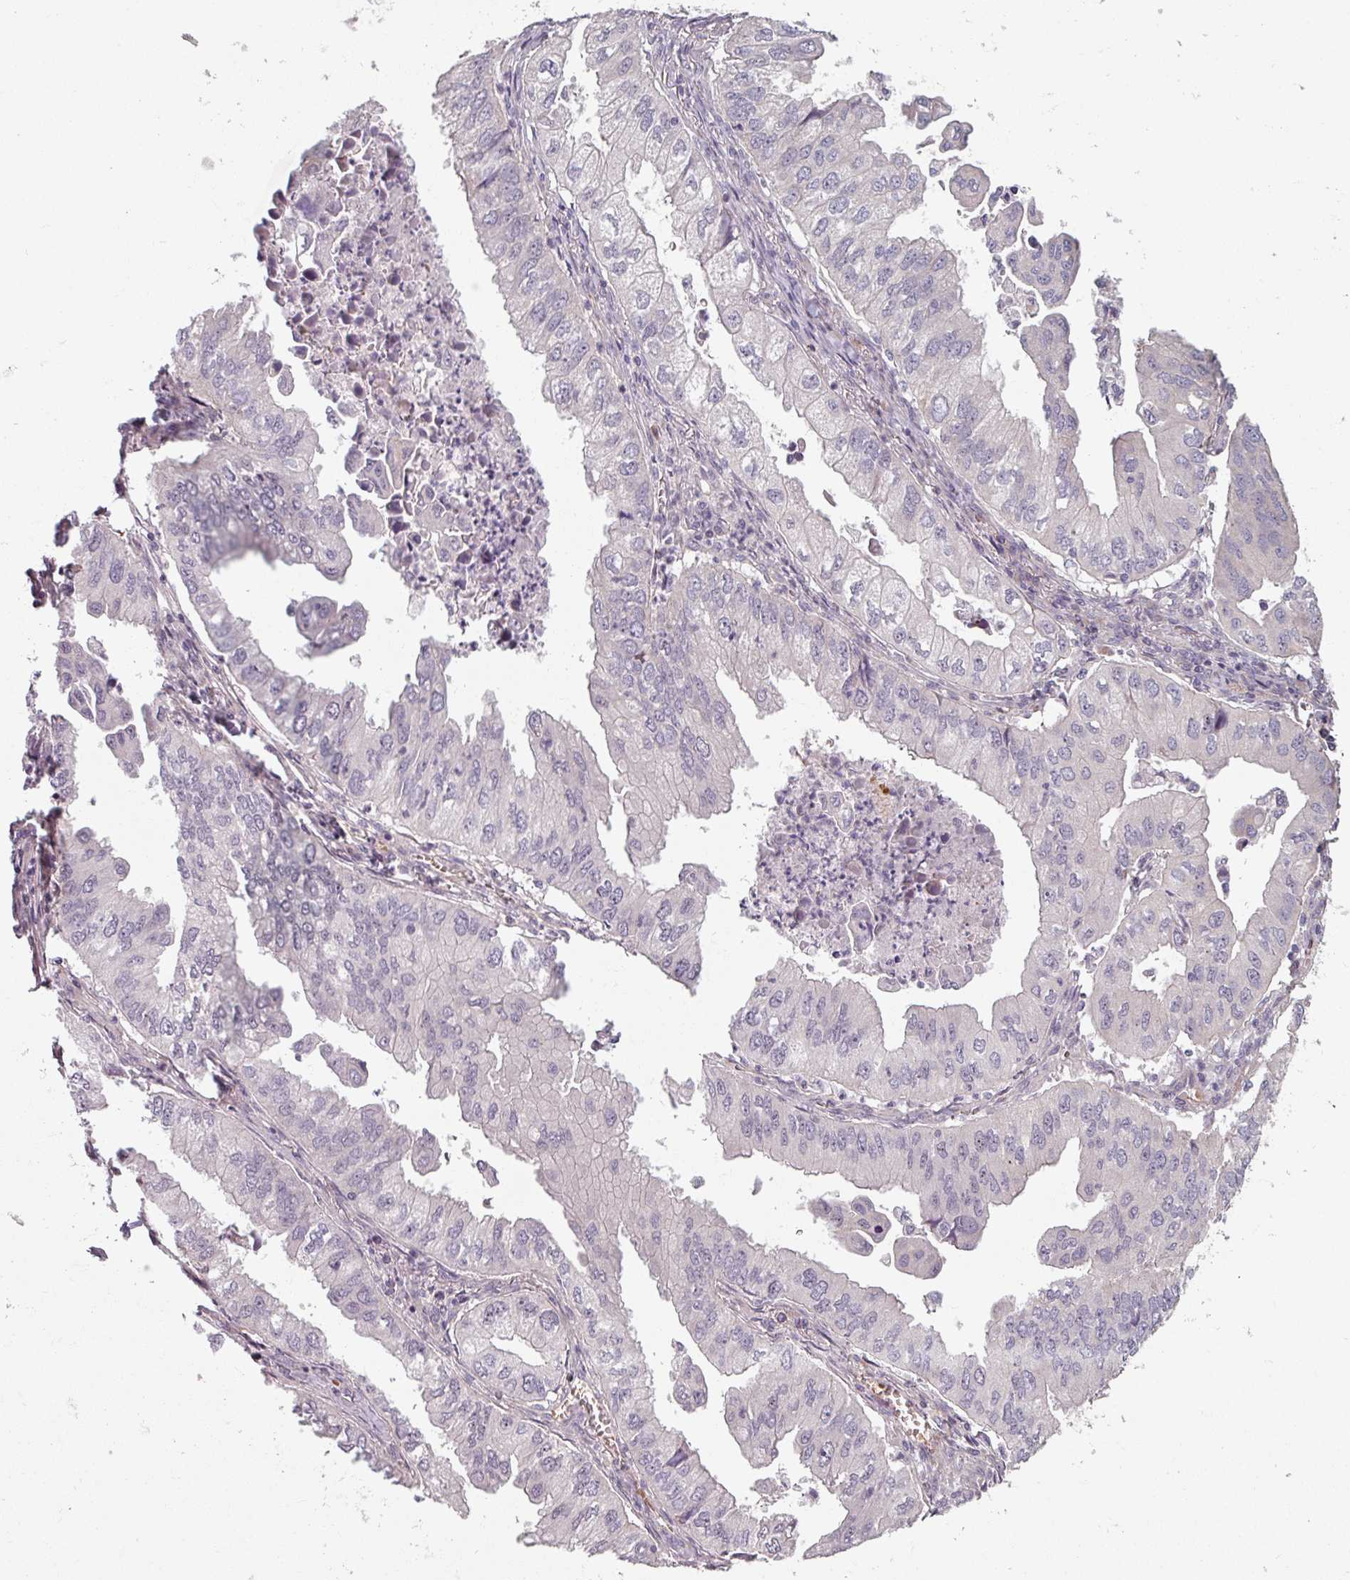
{"staining": {"intensity": "negative", "quantity": "none", "location": "none"}, "tissue": "lung cancer", "cell_type": "Tumor cells", "image_type": "cancer", "snomed": [{"axis": "morphology", "description": "Adenocarcinoma, NOS"}, {"axis": "topography", "description": "Lung"}], "caption": "Immunohistochemical staining of human adenocarcinoma (lung) demonstrates no significant expression in tumor cells. (Stains: DAB IHC with hematoxylin counter stain, Microscopy: brightfield microscopy at high magnification).", "gene": "C4BPB", "patient": {"sex": "male", "age": 48}}